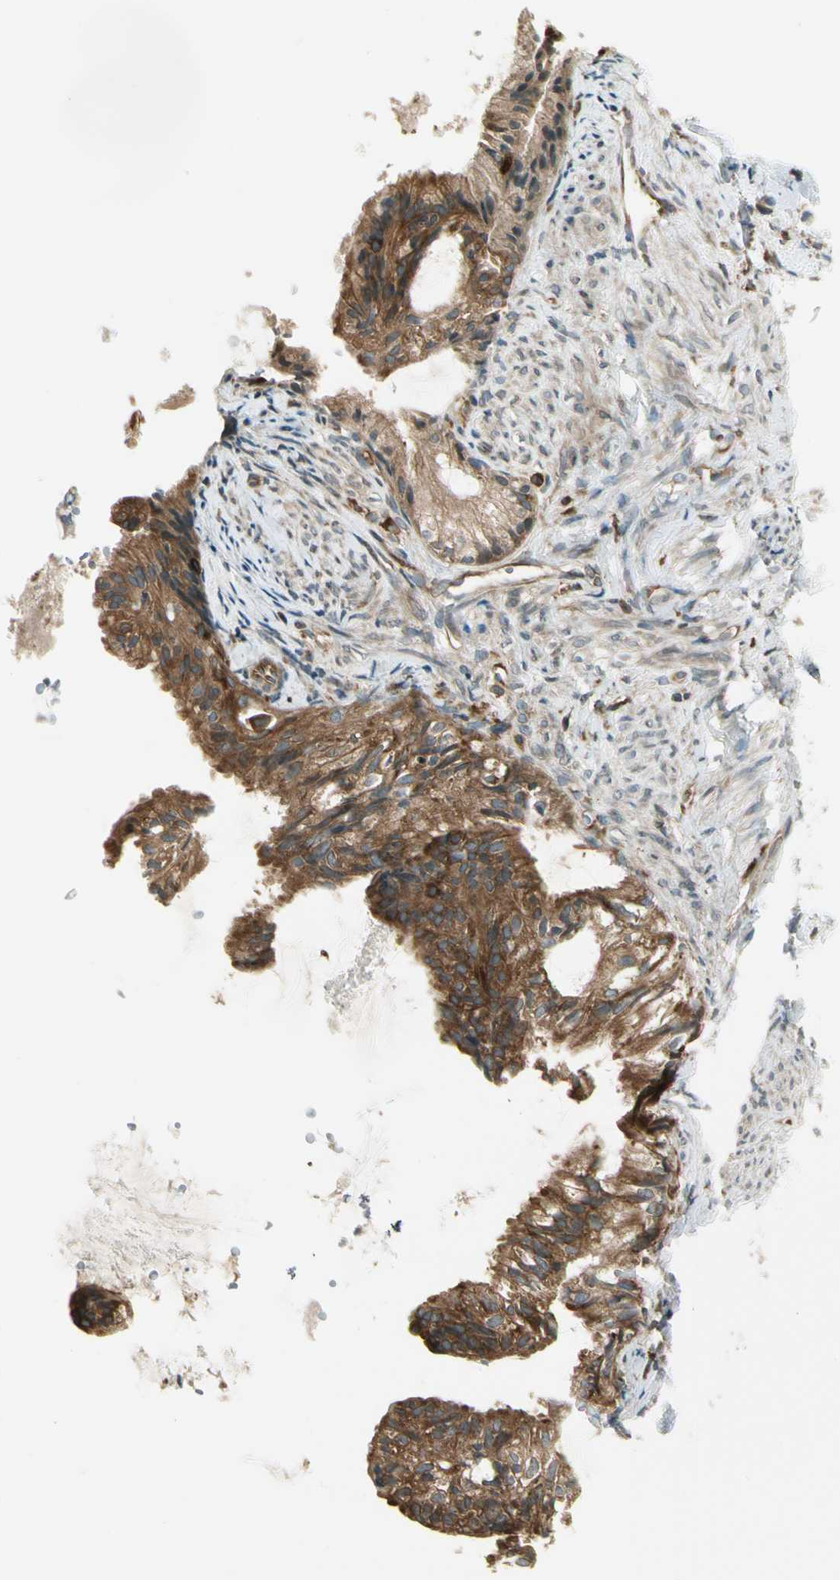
{"staining": {"intensity": "strong", "quantity": ">75%", "location": "cytoplasmic/membranous"}, "tissue": "cervical cancer", "cell_type": "Tumor cells", "image_type": "cancer", "snomed": [{"axis": "morphology", "description": "Normal tissue, NOS"}, {"axis": "morphology", "description": "Adenocarcinoma, NOS"}, {"axis": "topography", "description": "Cervix"}, {"axis": "topography", "description": "Endometrium"}], "caption": "IHC of cervical adenocarcinoma exhibits high levels of strong cytoplasmic/membranous expression in about >75% of tumor cells.", "gene": "TRIO", "patient": {"sex": "female", "age": 86}}